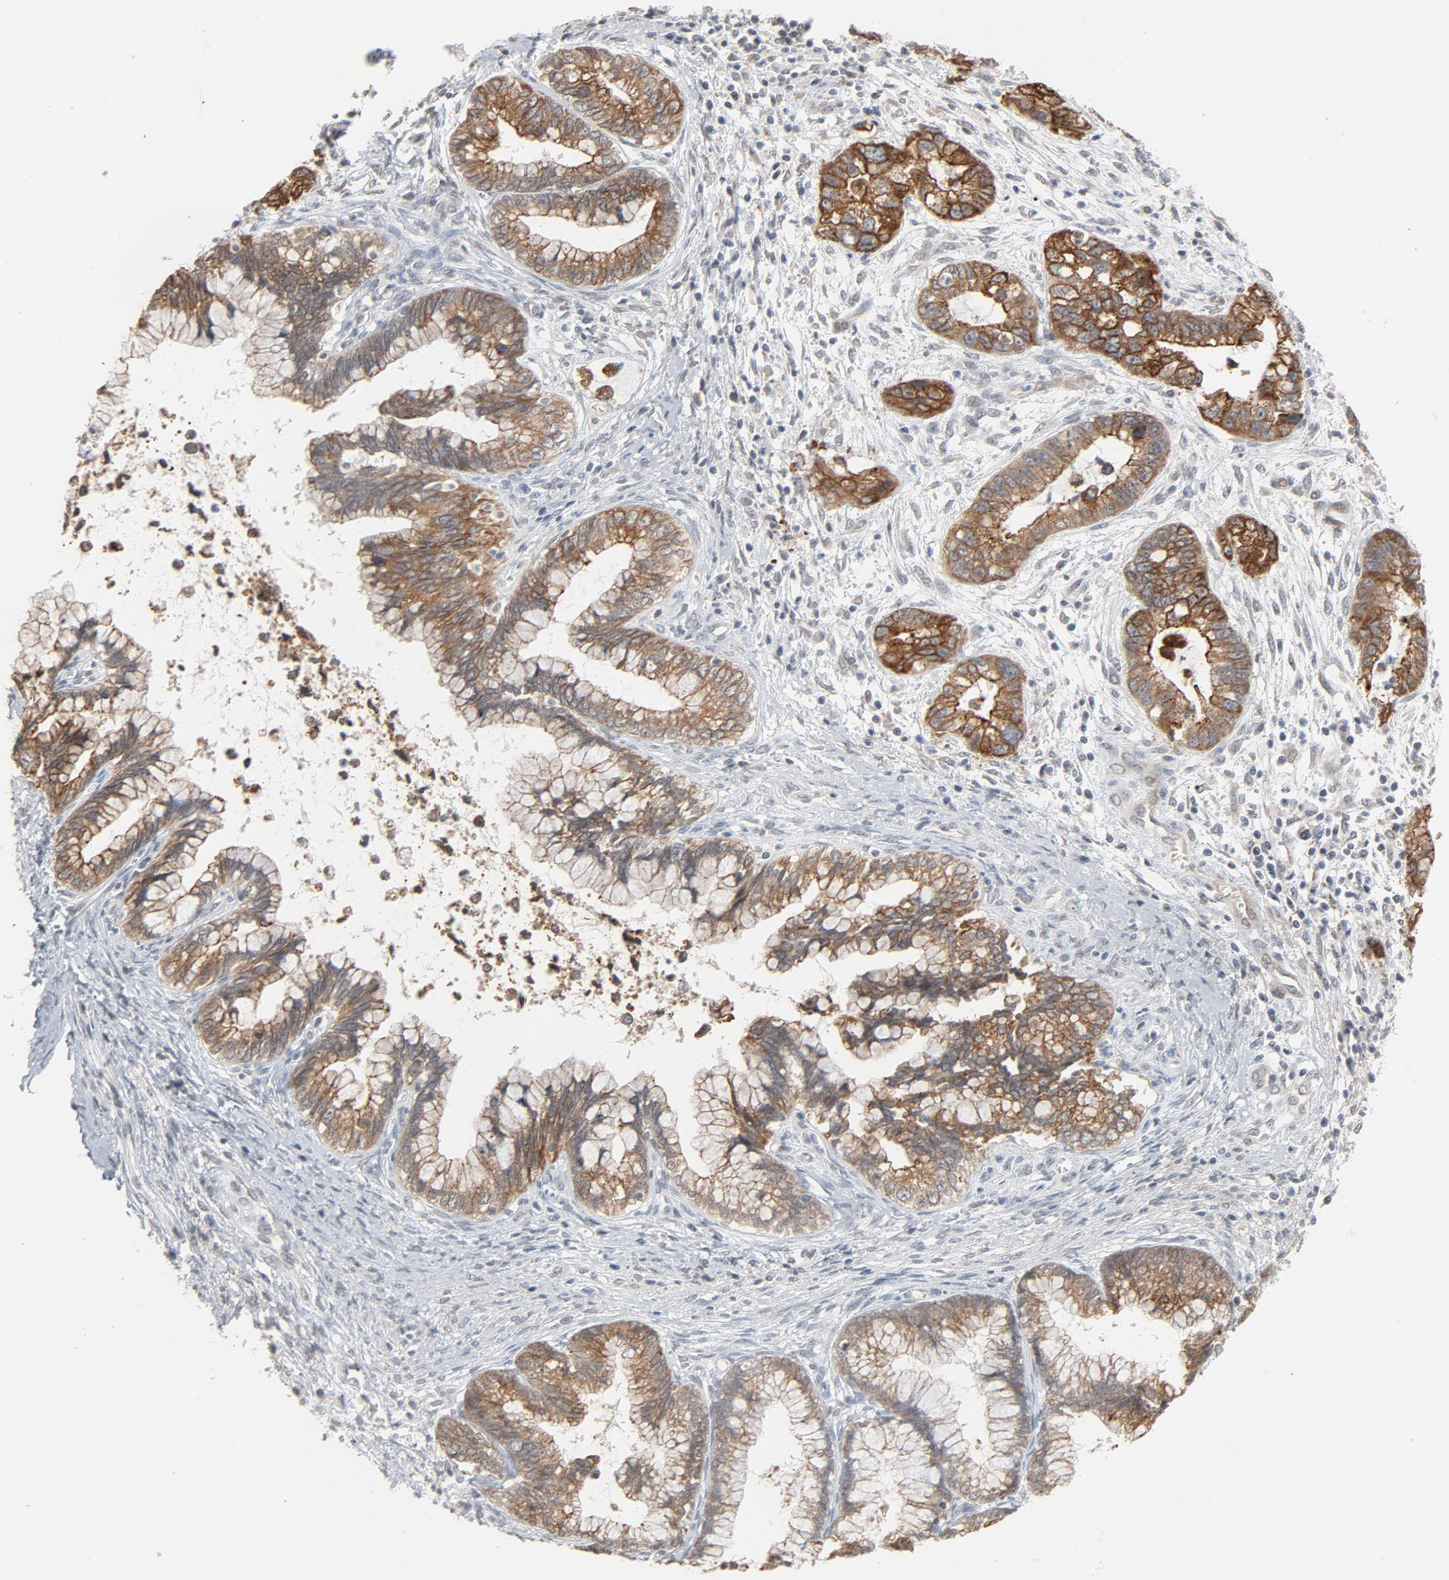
{"staining": {"intensity": "moderate", "quantity": ">75%", "location": "cytoplasmic/membranous"}, "tissue": "cervical cancer", "cell_type": "Tumor cells", "image_type": "cancer", "snomed": [{"axis": "morphology", "description": "Adenocarcinoma, NOS"}, {"axis": "topography", "description": "Cervix"}], "caption": "Immunohistochemical staining of cervical cancer exhibits medium levels of moderate cytoplasmic/membranous expression in approximately >75% of tumor cells.", "gene": "ITPR3", "patient": {"sex": "female", "age": 44}}